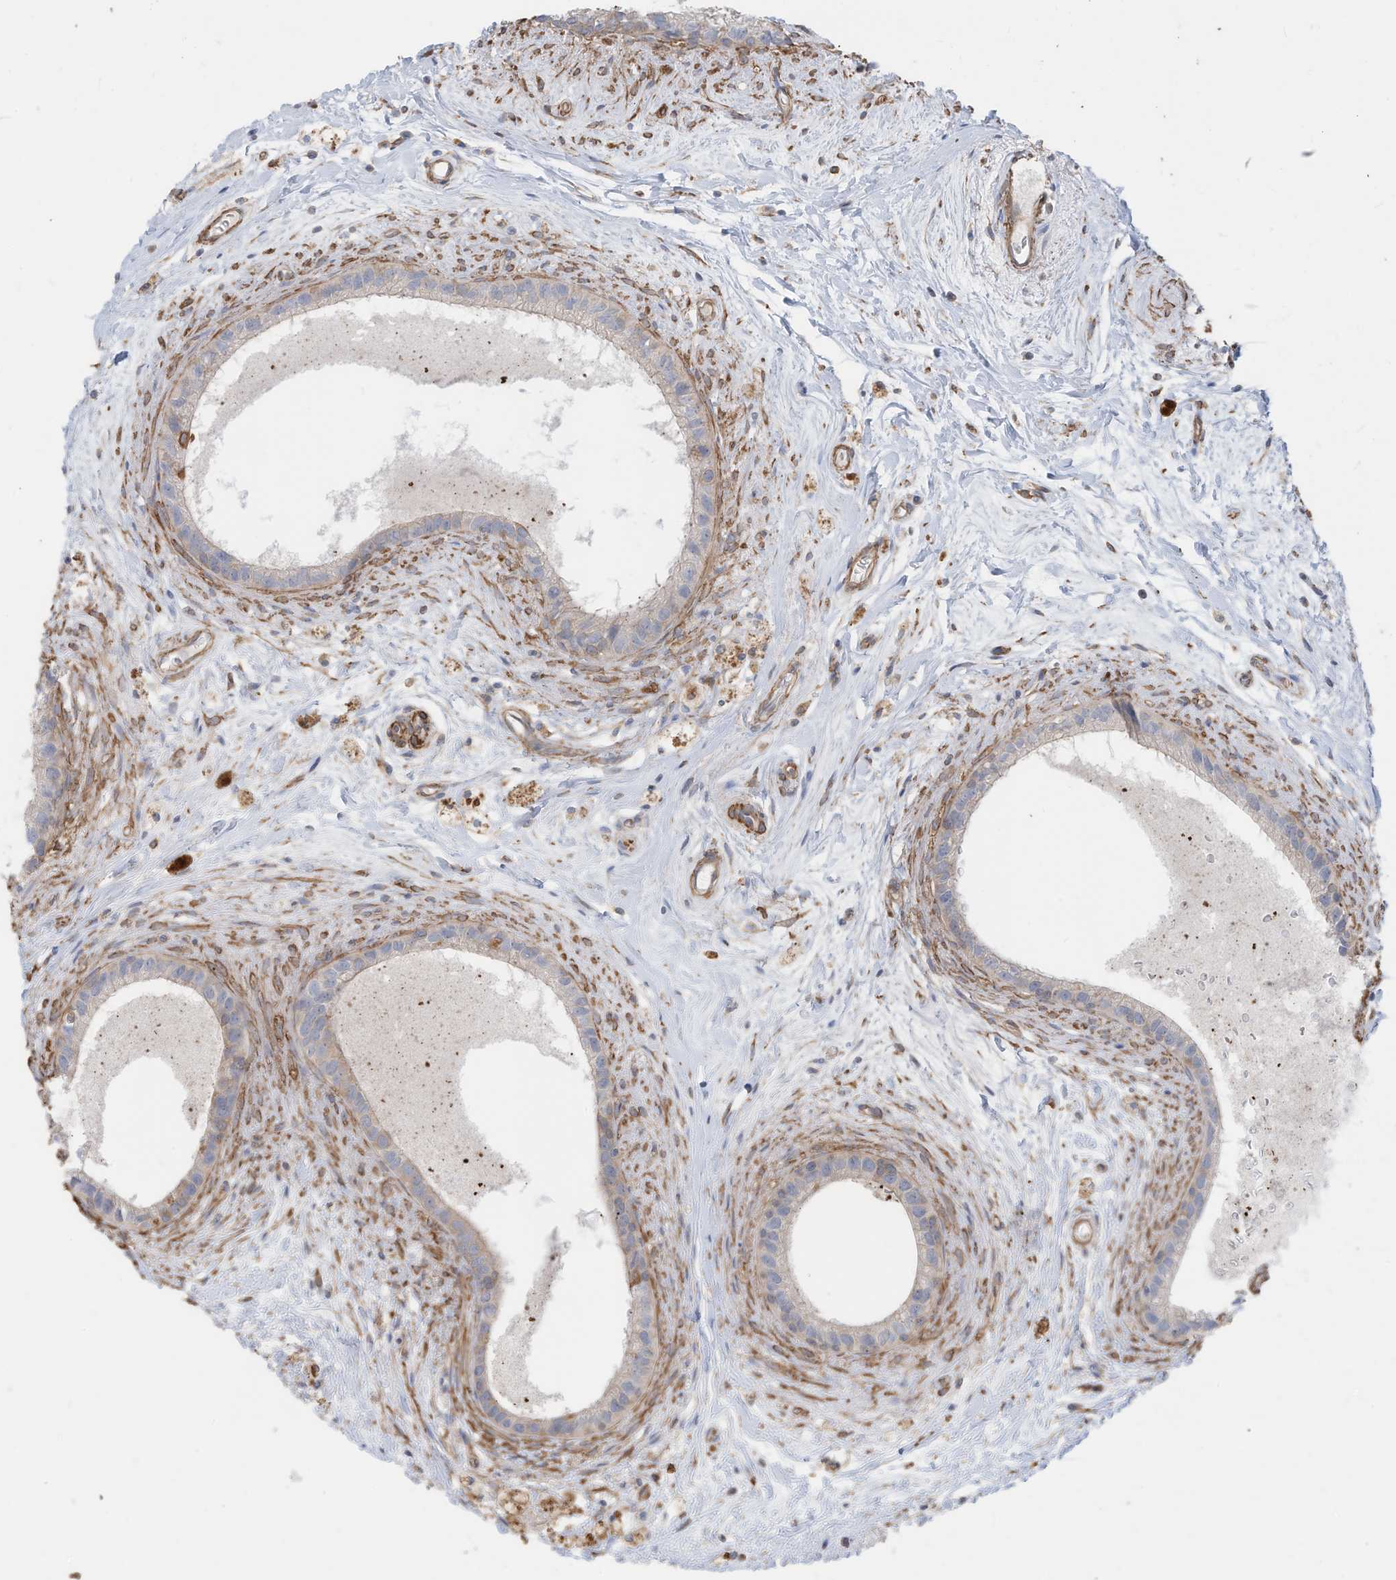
{"staining": {"intensity": "weak", "quantity": "<25%", "location": "cytoplasmic/membranous"}, "tissue": "epididymis", "cell_type": "Glandular cells", "image_type": "normal", "snomed": [{"axis": "morphology", "description": "Normal tissue, NOS"}, {"axis": "topography", "description": "Epididymis"}], "caption": "The IHC image has no significant expression in glandular cells of epididymis.", "gene": "SLC17A7", "patient": {"sex": "male", "age": 80}}